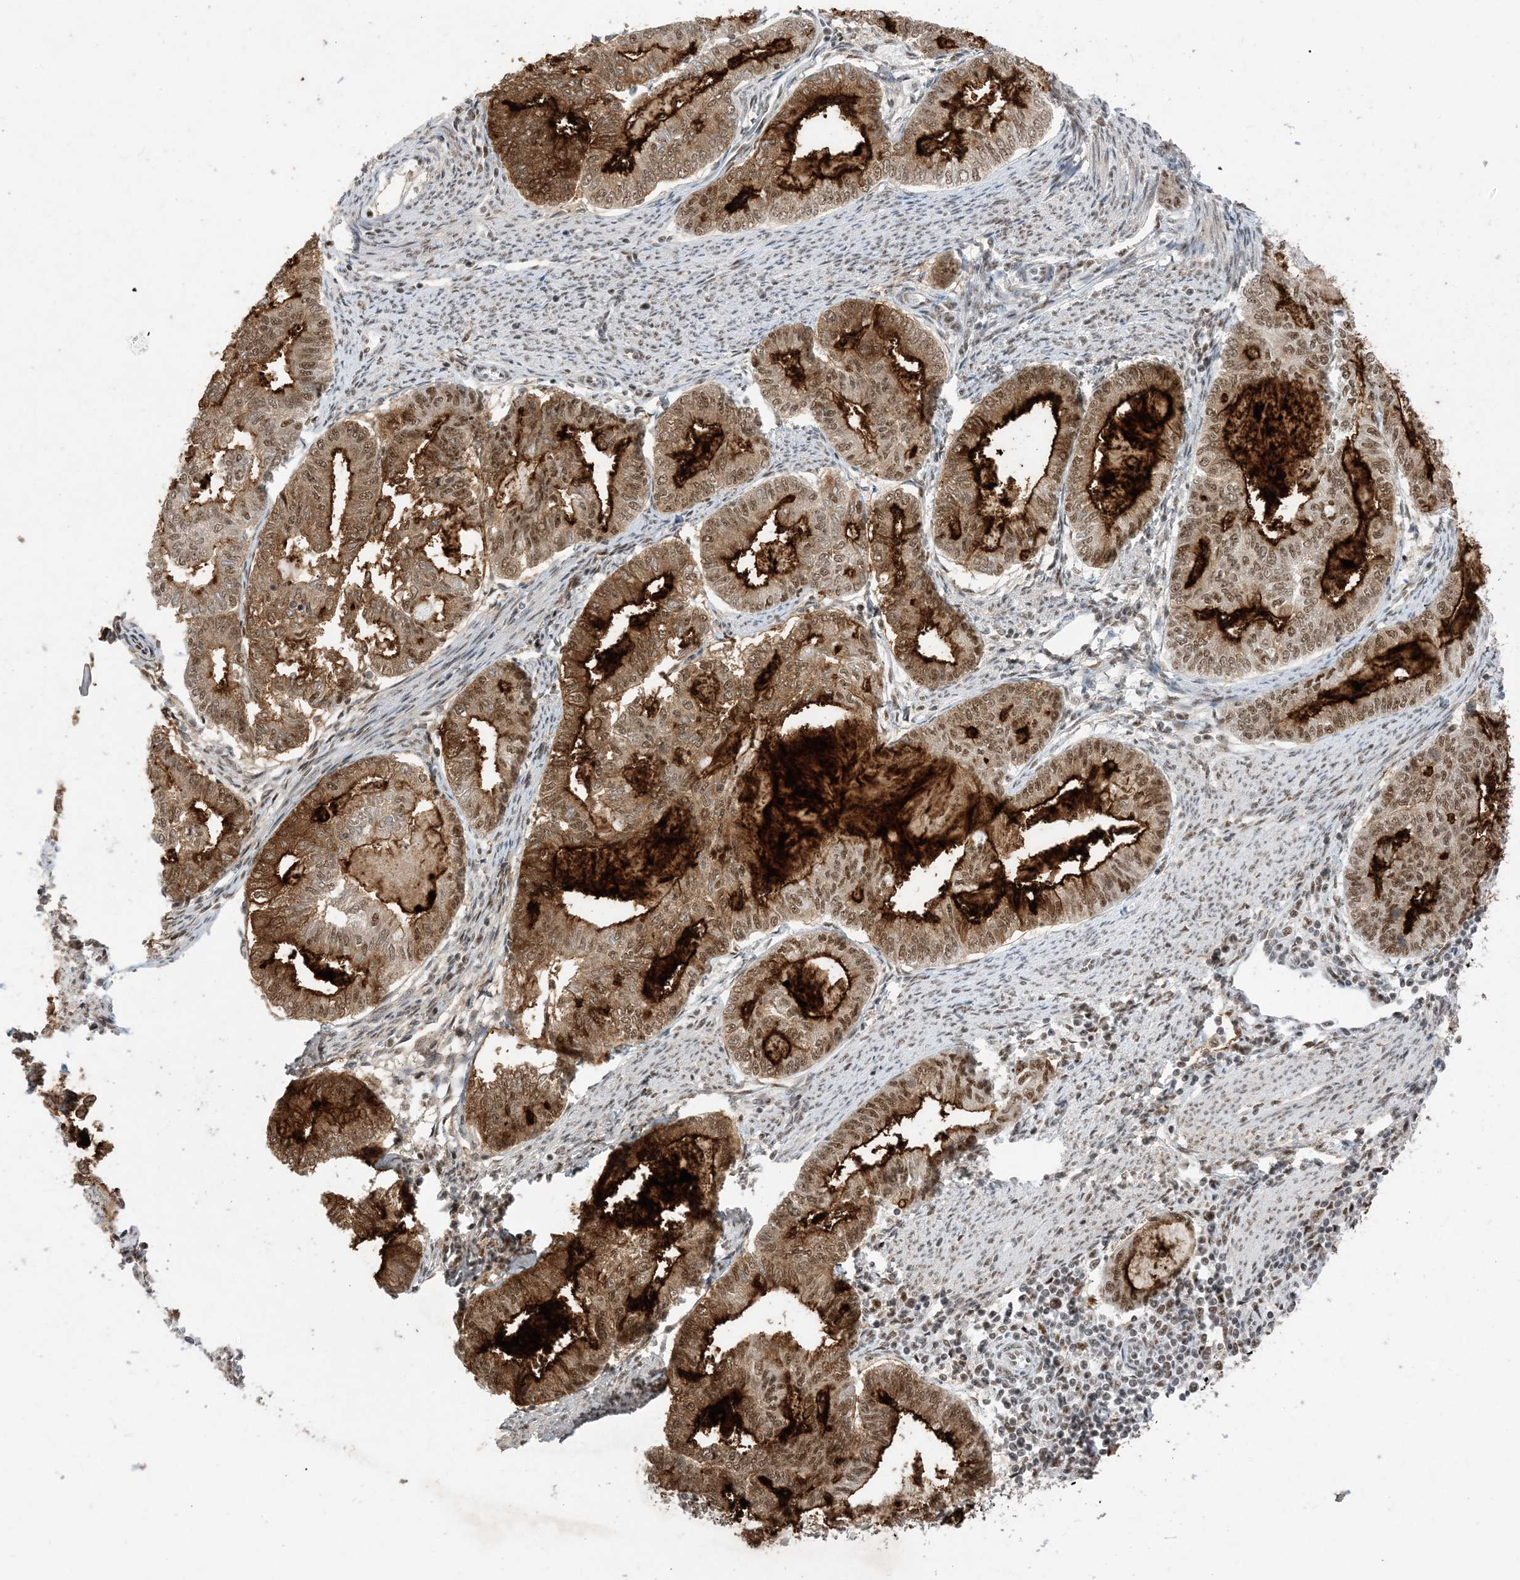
{"staining": {"intensity": "strong", "quantity": ">75%", "location": "cytoplasmic/membranous,nuclear"}, "tissue": "endometrial cancer", "cell_type": "Tumor cells", "image_type": "cancer", "snomed": [{"axis": "morphology", "description": "Adenocarcinoma, NOS"}, {"axis": "topography", "description": "Endometrium"}], "caption": "IHC staining of endometrial cancer, which shows high levels of strong cytoplasmic/membranous and nuclear positivity in approximately >75% of tumor cells indicating strong cytoplasmic/membranous and nuclear protein staining. The staining was performed using DAB (brown) for protein detection and nuclei were counterstained in hematoxylin (blue).", "gene": "SF3A3", "patient": {"sex": "female", "age": 79}}